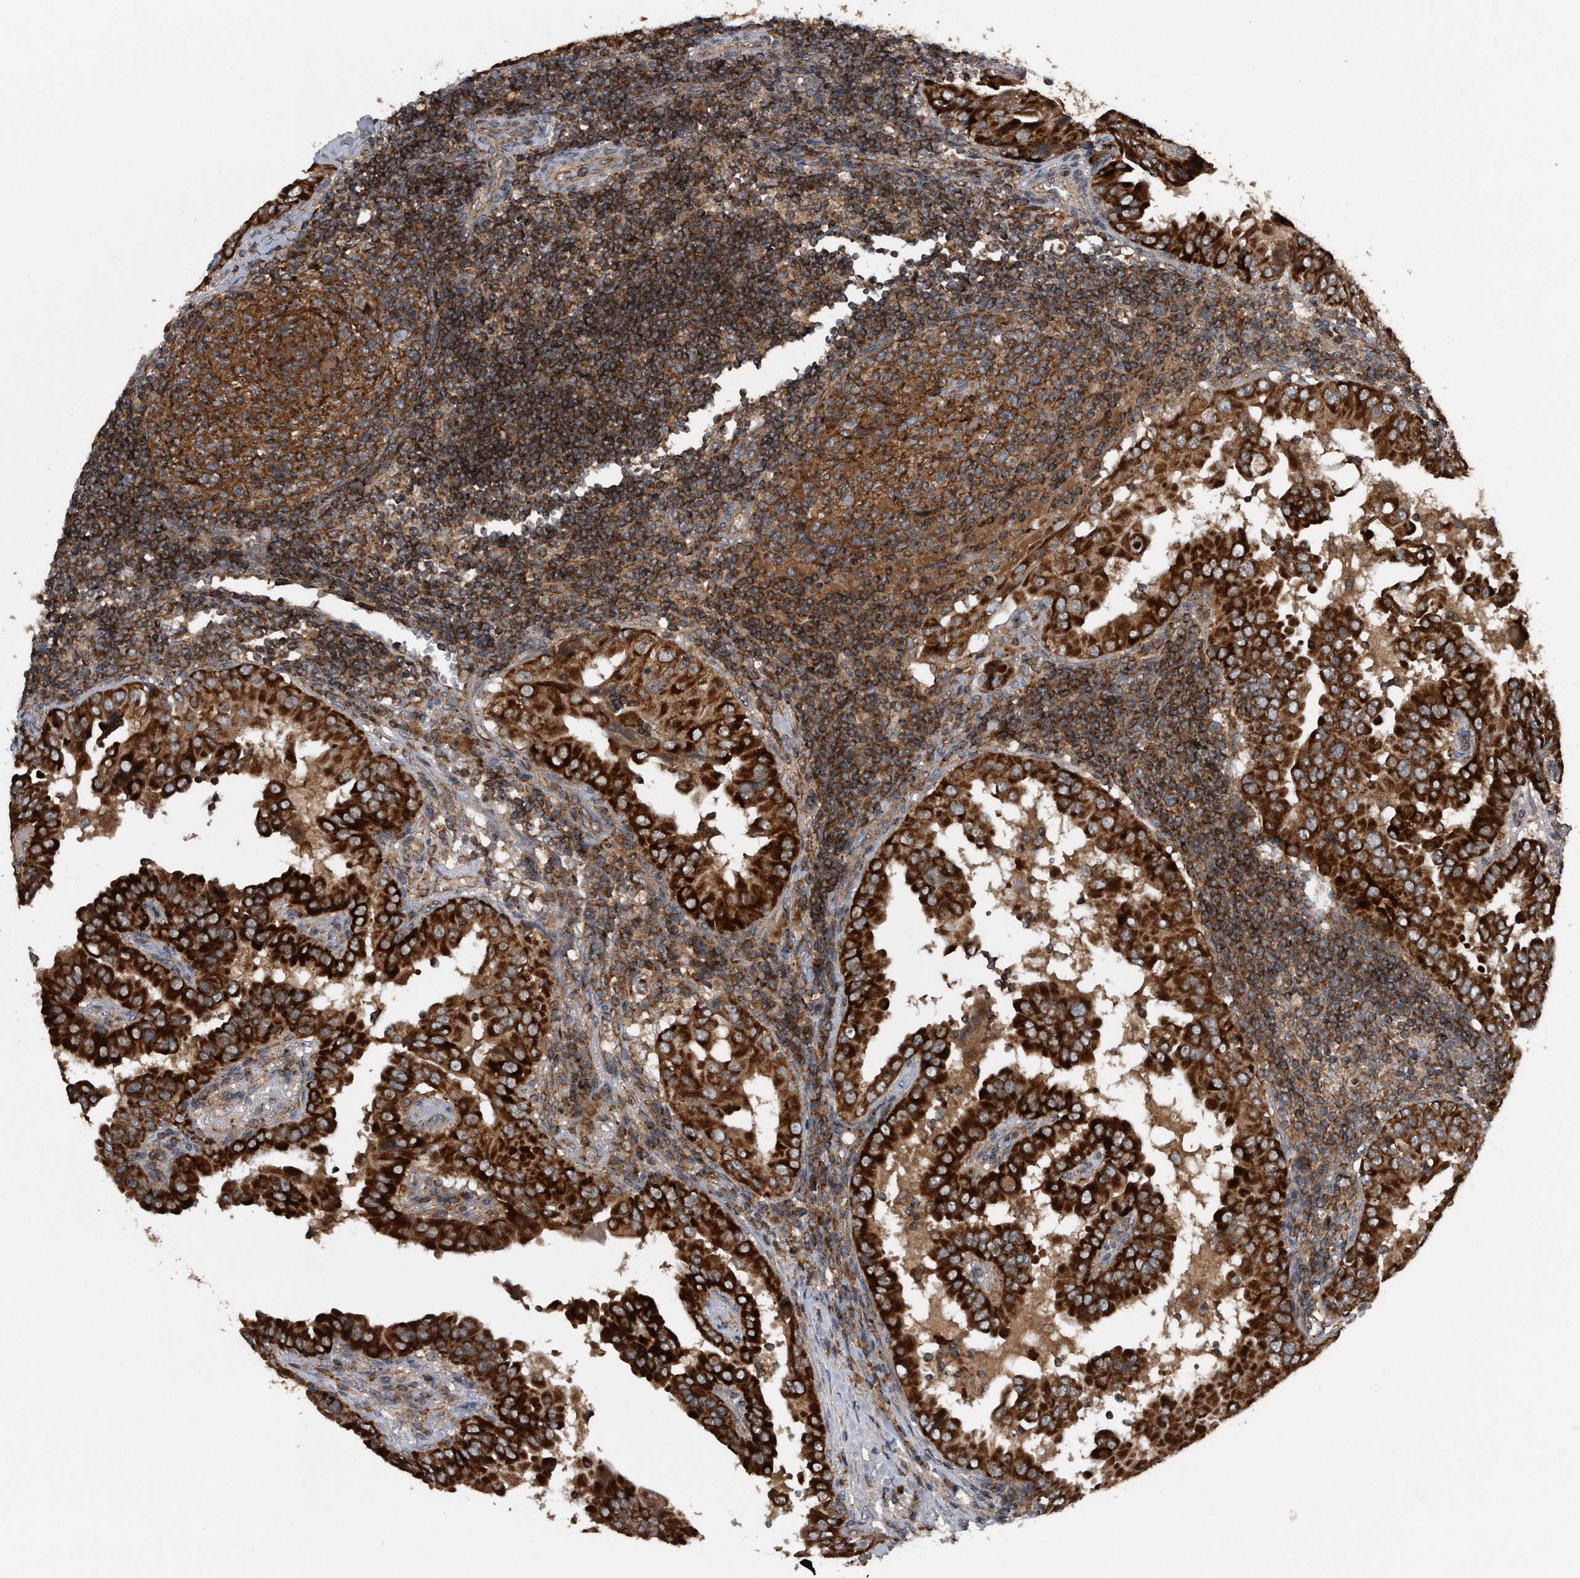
{"staining": {"intensity": "strong", "quantity": ">75%", "location": "cytoplasmic/membranous"}, "tissue": "thyroid cancer", "cell_type": "Tumor cells", "image_type": "cancer", "snomed": [{"axis": "morphology", "description": "Papillary adenocarcinoma, NOS"}, {"axis": "topography", "description": "Thyroid gland"}], "caption": "Brown immunohistochemical staining in thyroid papillary adenocarcinoma displays strong cytoplasmic/membranous staining in approximately >75% of tumor cells.", "gene": "ALPK2", "patient": {"sex": "male", "age": 33}}